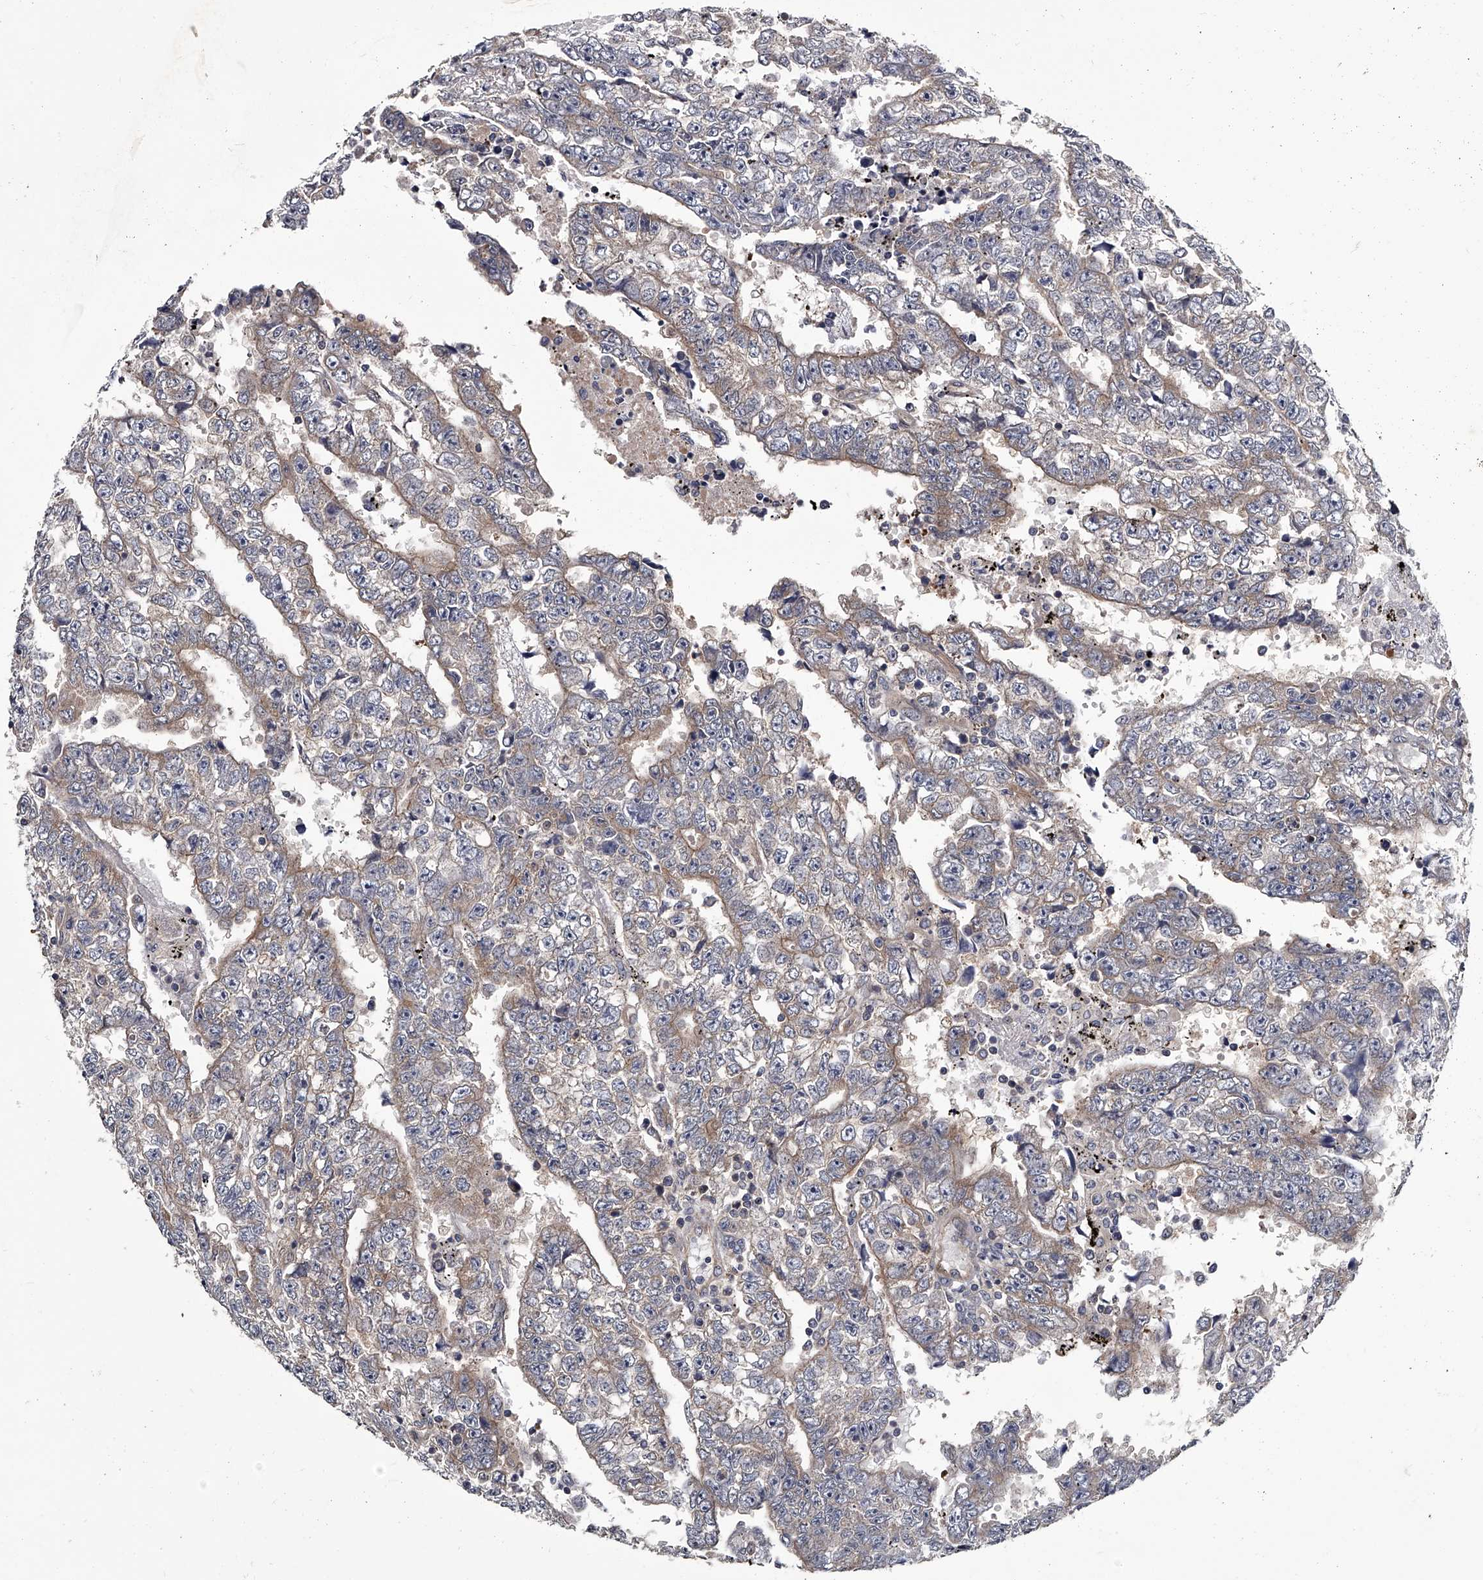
{"staining": {"intensity": "negative", "quantity": "none", "location": "none"}, "tissue": "testis cancer", "cell_type": "Tumor cells", "image_type": "cancer", "snomed": [{"axis": "morphology", "description": "Carcinoma, Embryonal, NOS"}, {"axis": "topography", "description": "Testis"}], "caption": "The immunohistochemistry (IHC) photomicrograph has no significant expression in tumor cells of embryonal carcinoma (testis) tissue. Brightfield microscopy of immunohistochemistry stained with DAB (brown) and hematoxylin (blue), captured at high magnification.", "gene": "GAPVD1", "patient": {"sex": "male", "age": 25}}